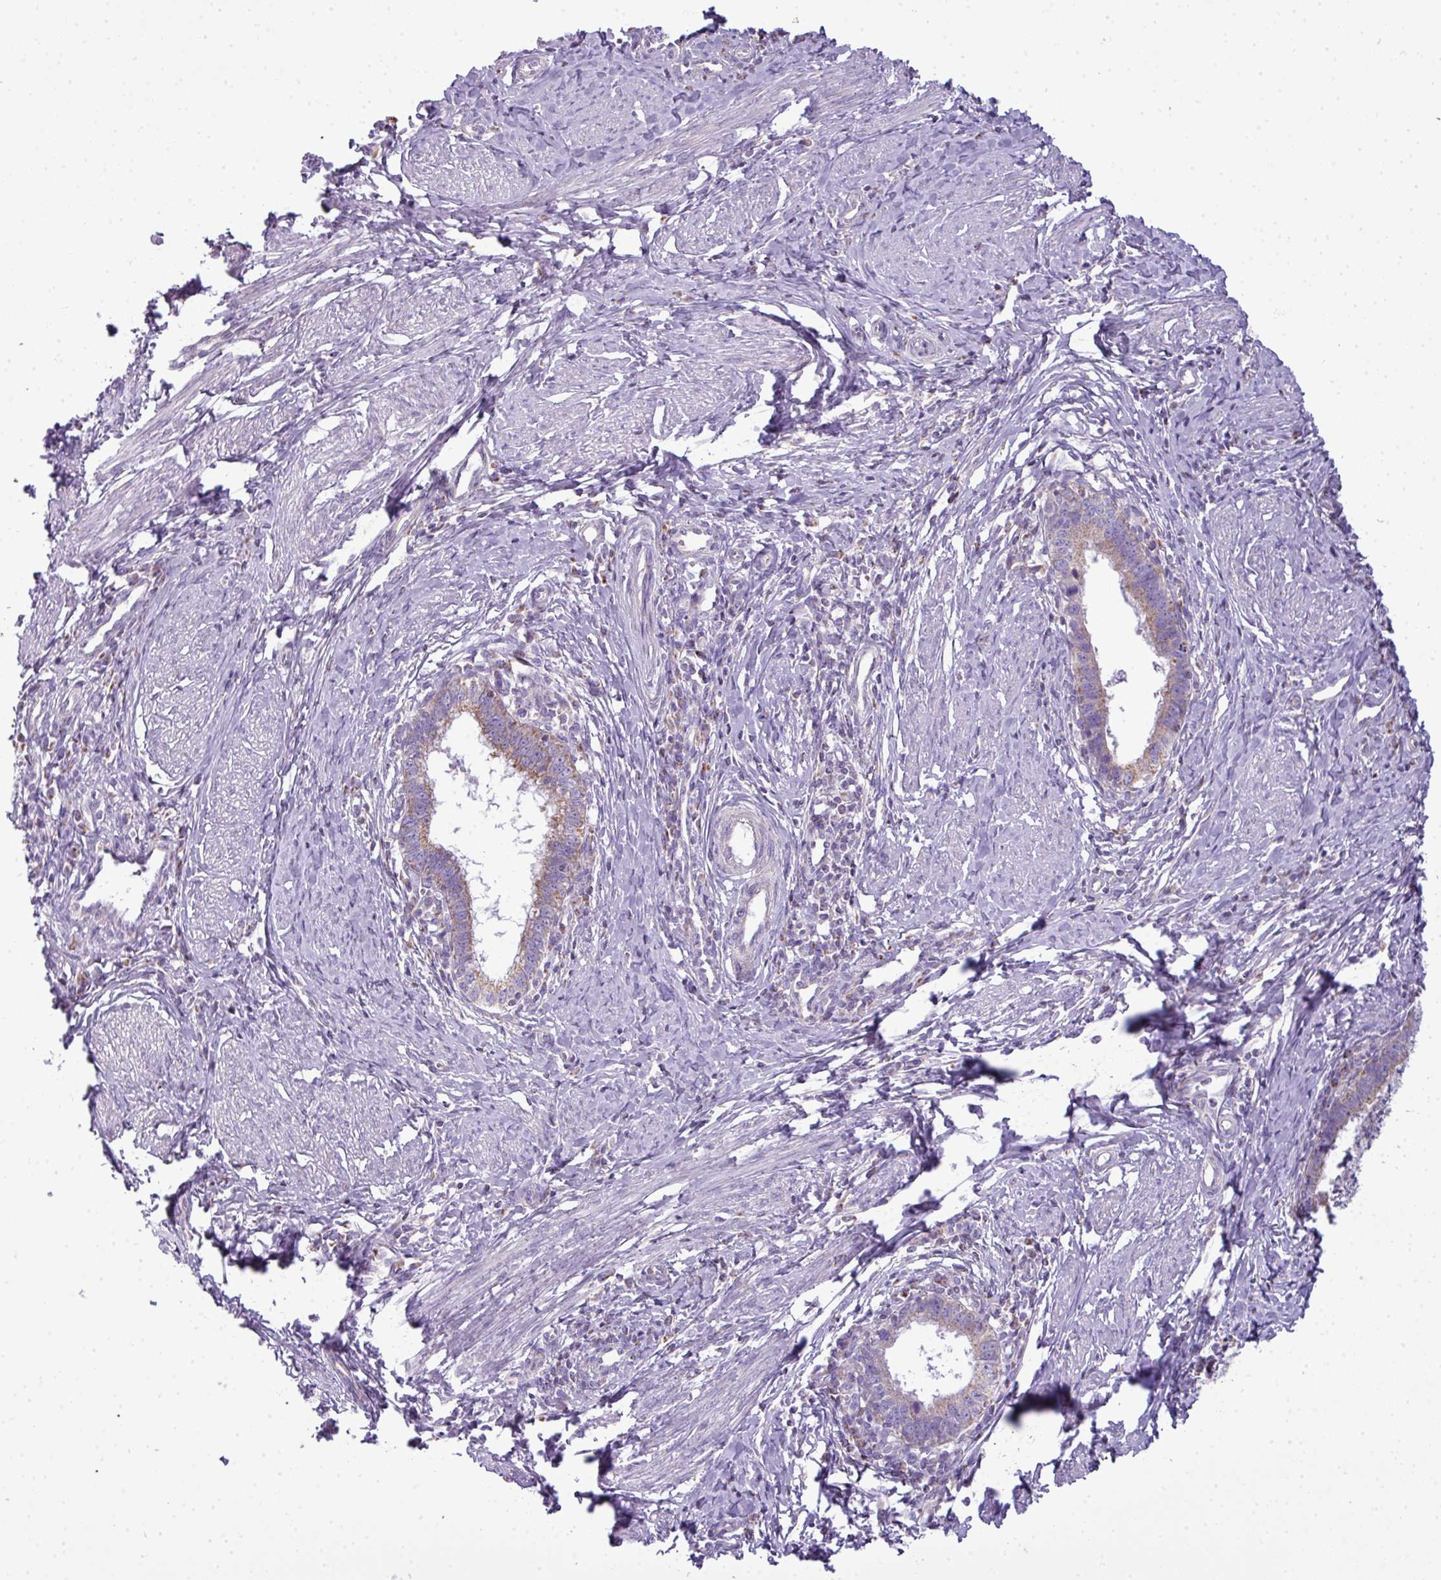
{"staining": {"intensity": "weak", "quantity": "25%-75%", "location": "cytoplasmic/membranous"}, "tissue": "cervical cancer", "cell_type": "Tumor cells", "image_type": "cancer", "snomed": [{"axis": "morphology", "description": "Adenocarcinoma, NOS"}, {"axis": "topography", "description": "Cervix"}], "caption": "Cervical adenocarcinoma stained for a protein displays weak cytoplasmic/membranous positivity in tumor cells.", "gene": "ZNF81", "patient": {"sex": "female", "age": 36}}